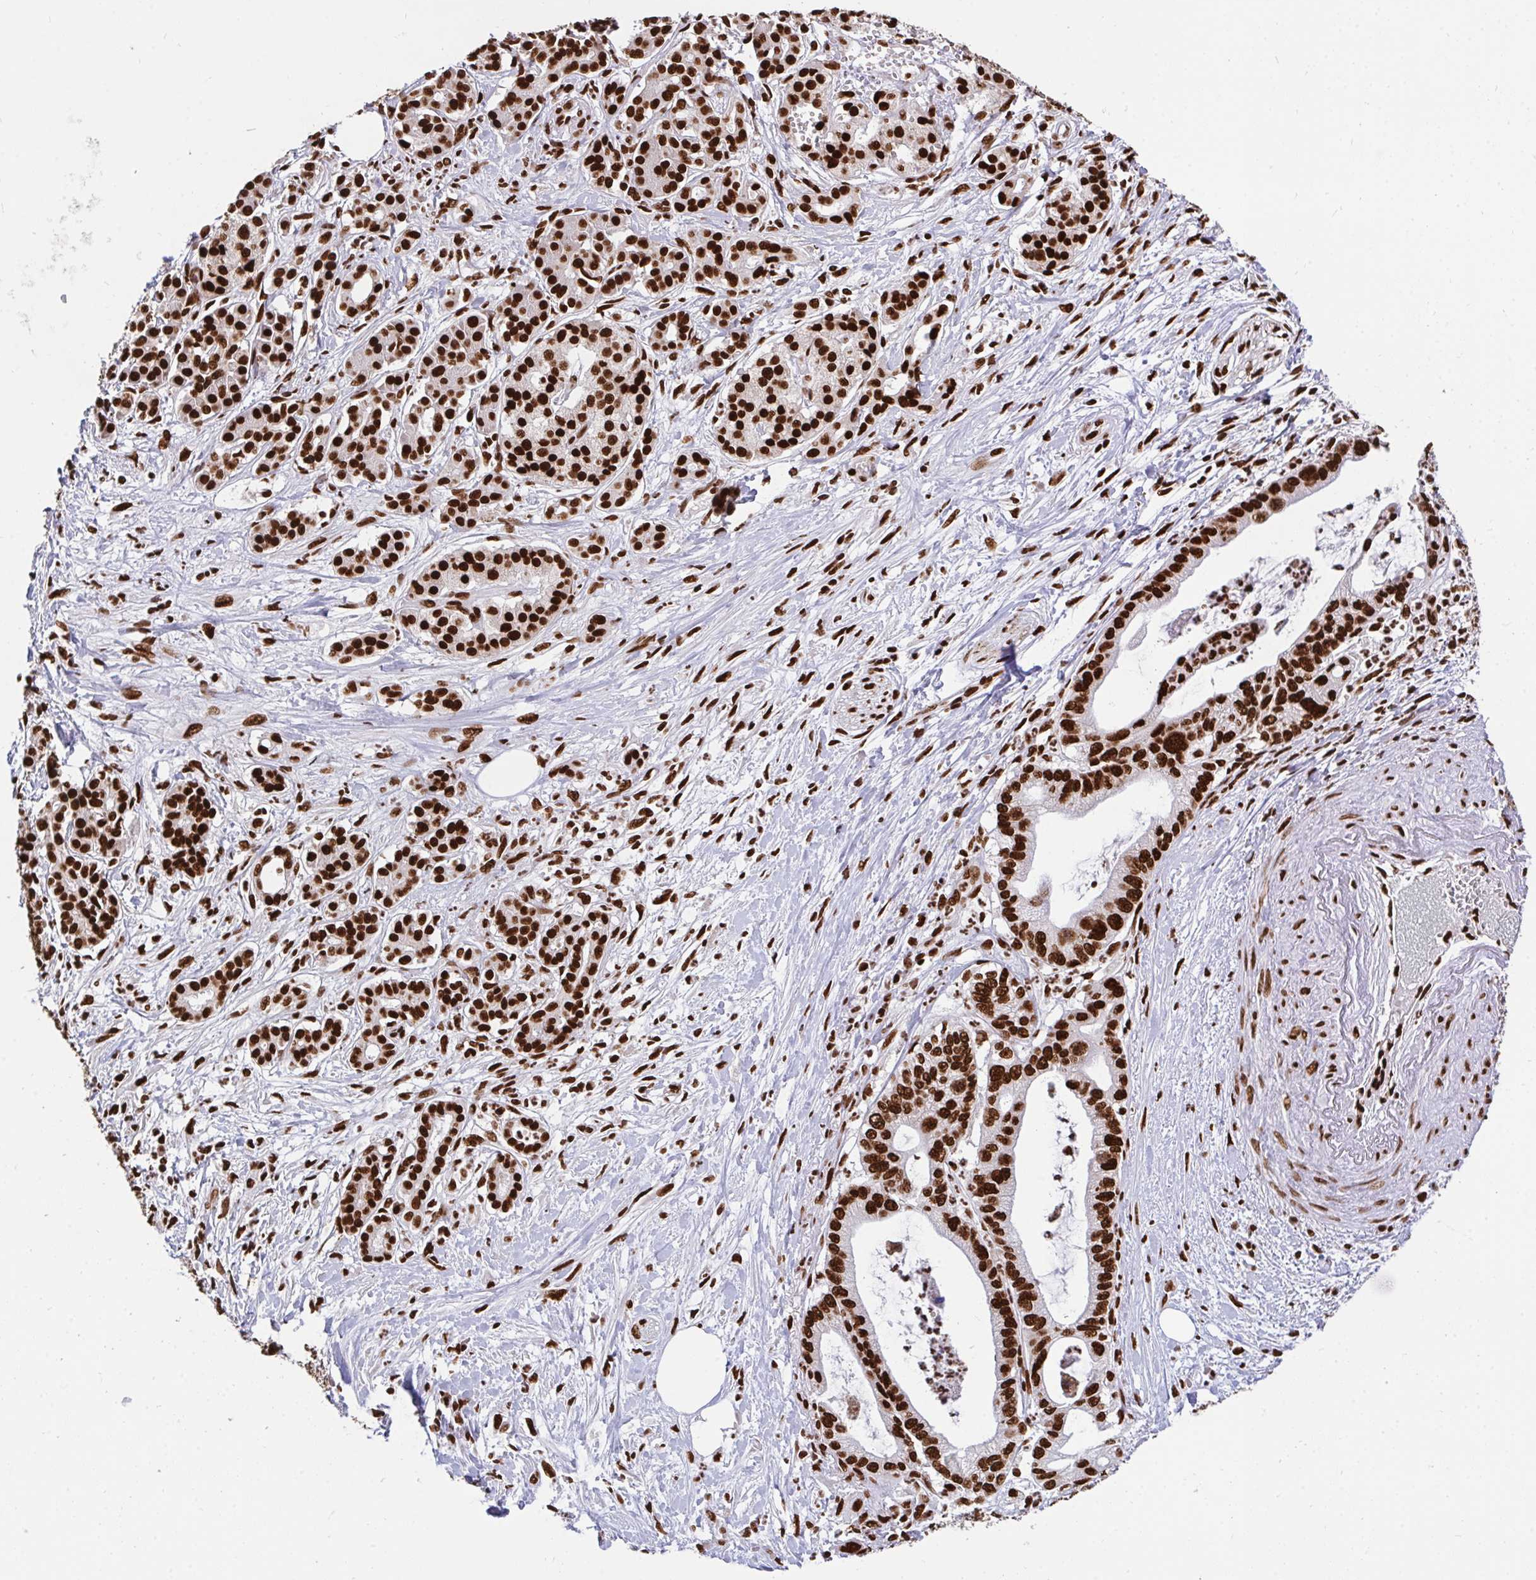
{"staining": {"intensity": "strong", "quantity": ">75%", "location": "nuclear"}, "tissue": "pancreatic cancer", "cell_type": "Tumor cells", "image_type": "cancer", "snomed": [{"axis": "morphology", "description": "Adenocarcinoma, NOS"}, {"axis": "topography", "description": "Pancreas"}], "caption": "Adenocarcinoma (pancreatic) stained with immunohistochemistry (IHC) reveals strong nuclear positivity in approximately >75% of tumor cells. The protein of interest is shown in brown color, while the nuclei are stained blue.", "gene": "HNRNPL", "patient": {"sex": "male", "age": 69}}